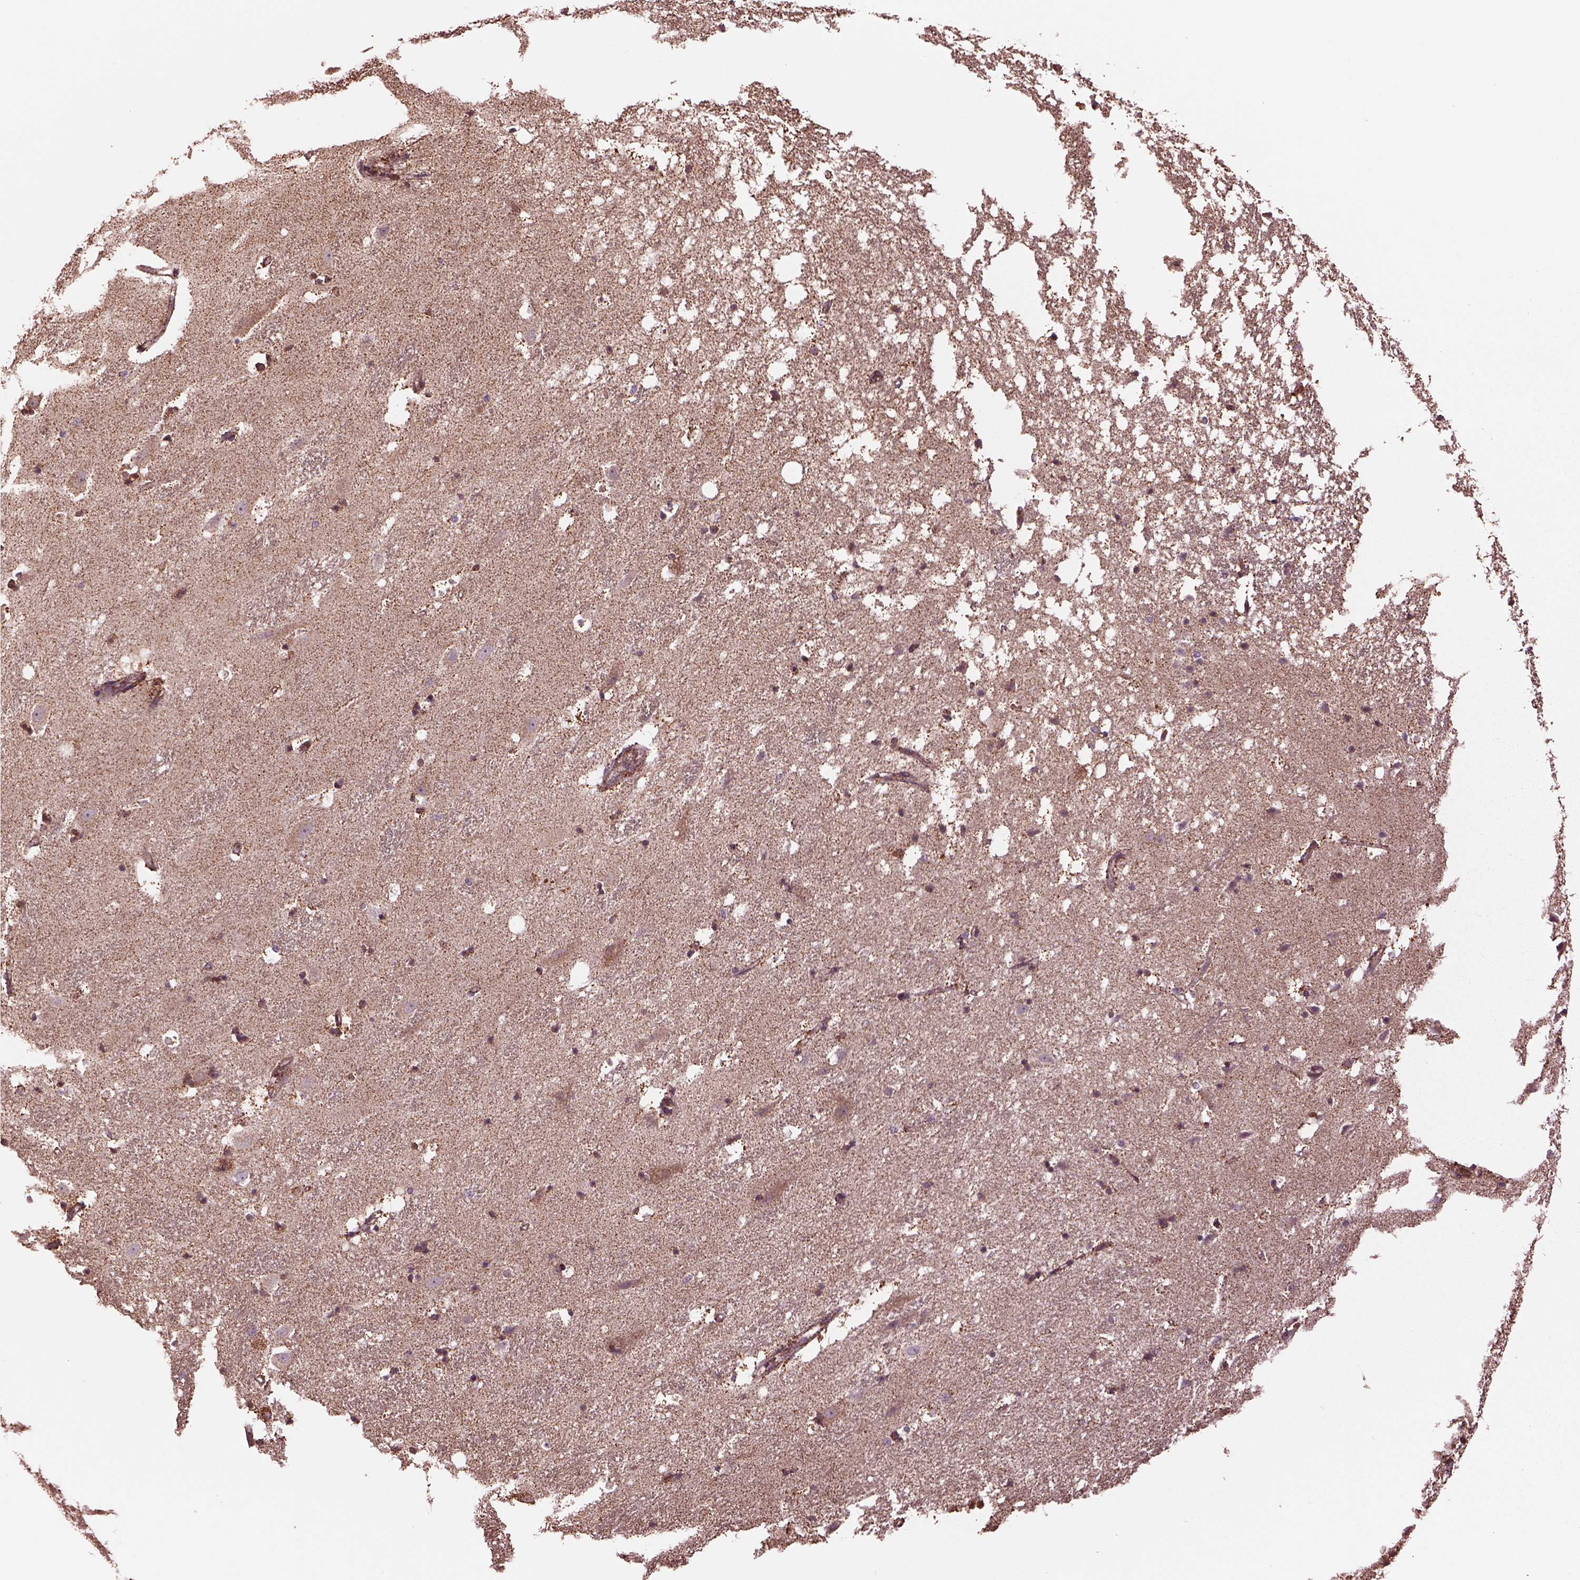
{"staining": {"intensity": "strong", "quantity": ">75%", "location": "cytoplasmic/membranous"}, "tissue": "hippocampus", "cell_type": "Glial cells", "image_type": "normal", "snomed": [{"axis": "morphology", "description": "Normal tissue, NOS"}, {"axis": "topography", "description": "Hippocampus"}], "caption": "A micrograph of human hippocampus stained for a protein demonstrates strong cytoplasmic/membranous brown staining in glial cells. Immunohistochemistry (ihc) stains the protein in brown and the nuclei are stained blue.", "gene": "TMEM254", "patient": {"sex": "male", "age": 49}}